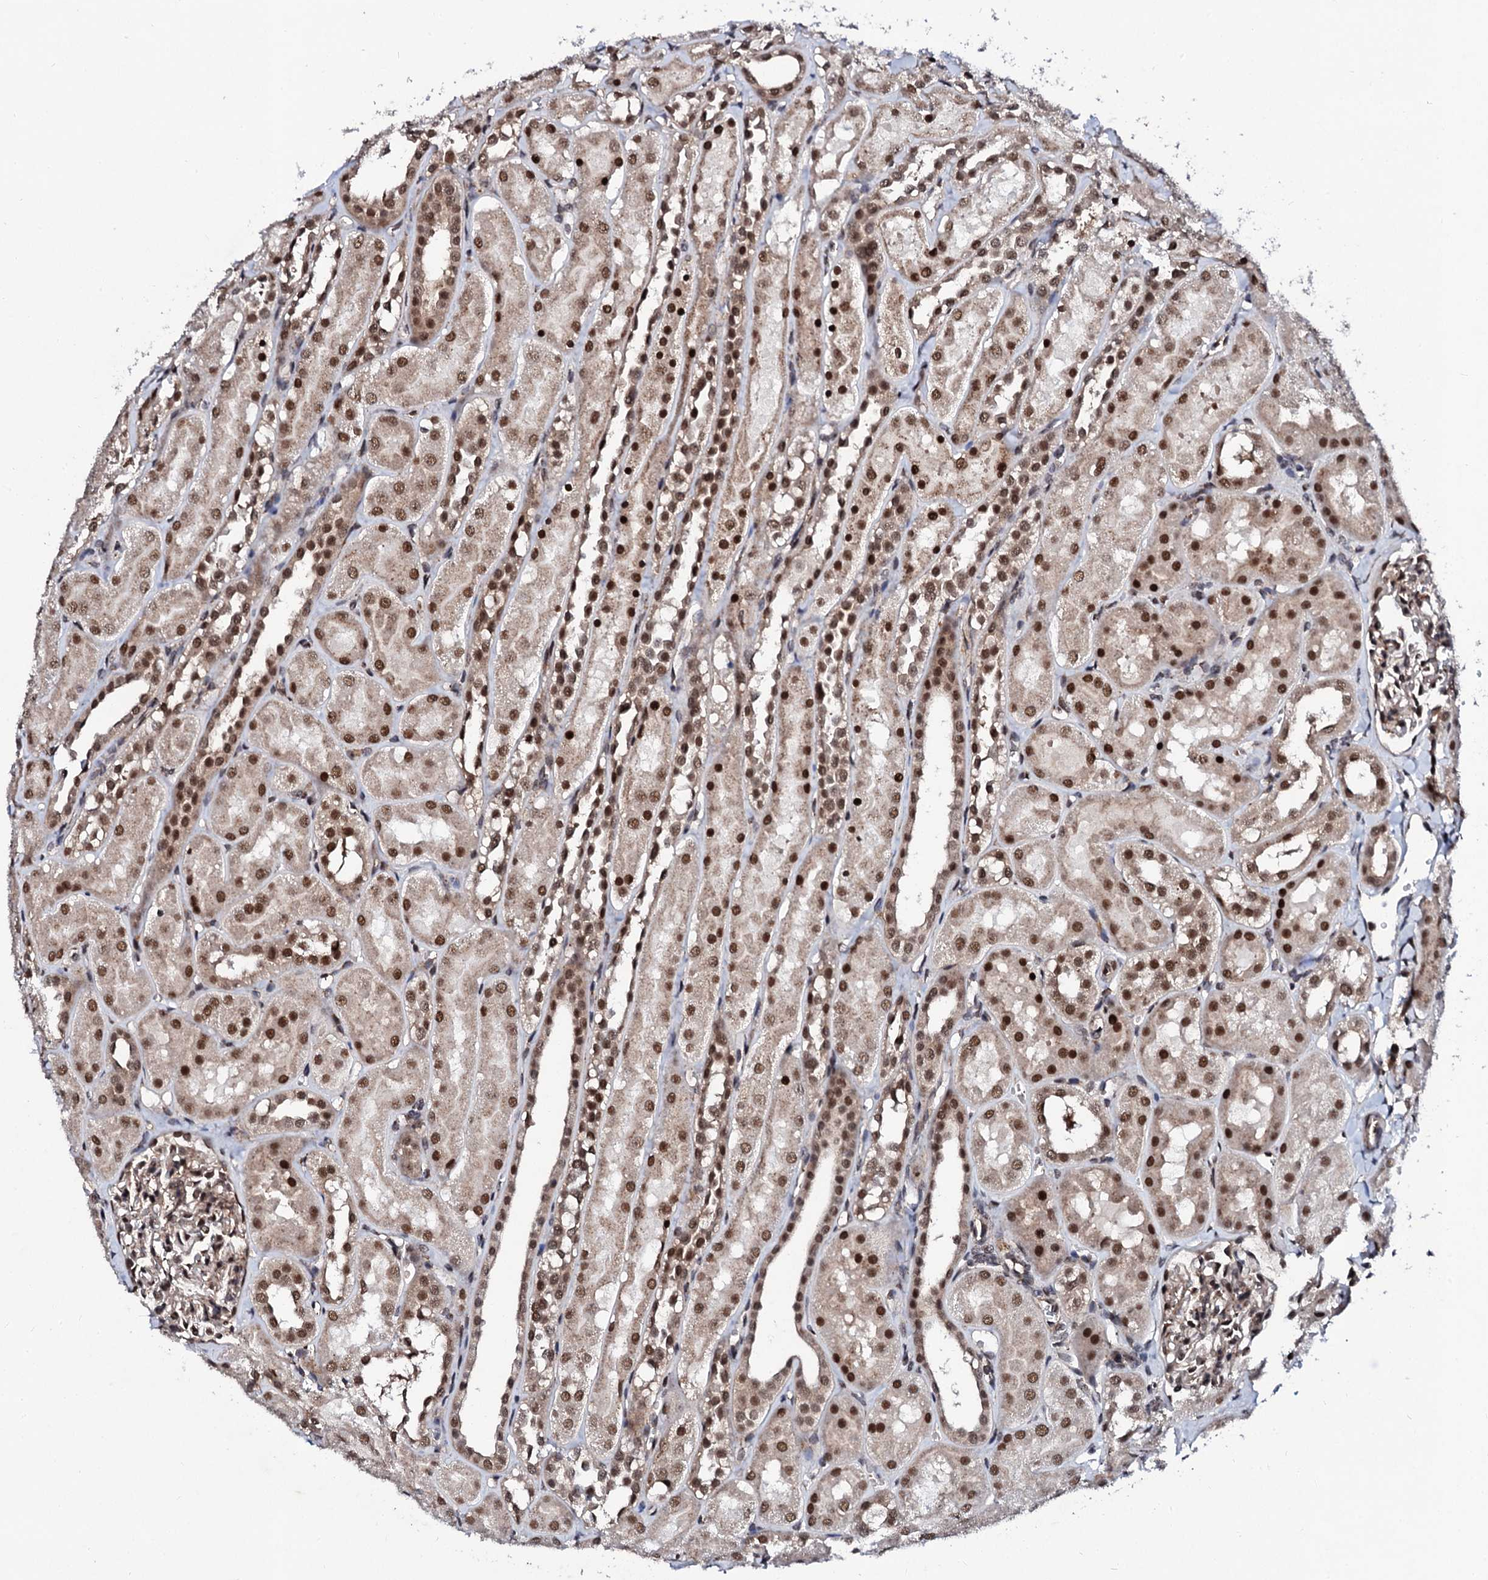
{"staining": {"intensity": "moderate", "quantity": ">75%", "location": "nuclear"}, "tissue": "kidney", "cell_type": "Cells in glomeruli", "image_type": "normal", "snomed": [{"axis": "morphology", "description": "Normal tissue, NOS"}, {"axis": "topography", "description": "Kidney"}, {"axis": "topography", "description": "Urinary bladder"}], "caption": "IHC of benign kidney reveals medium levels of moderate nuclear staining in about >75% of cells in glomeruli.", "gene": "CSTF3", "patient": {"sex": "male", "age": 16}}